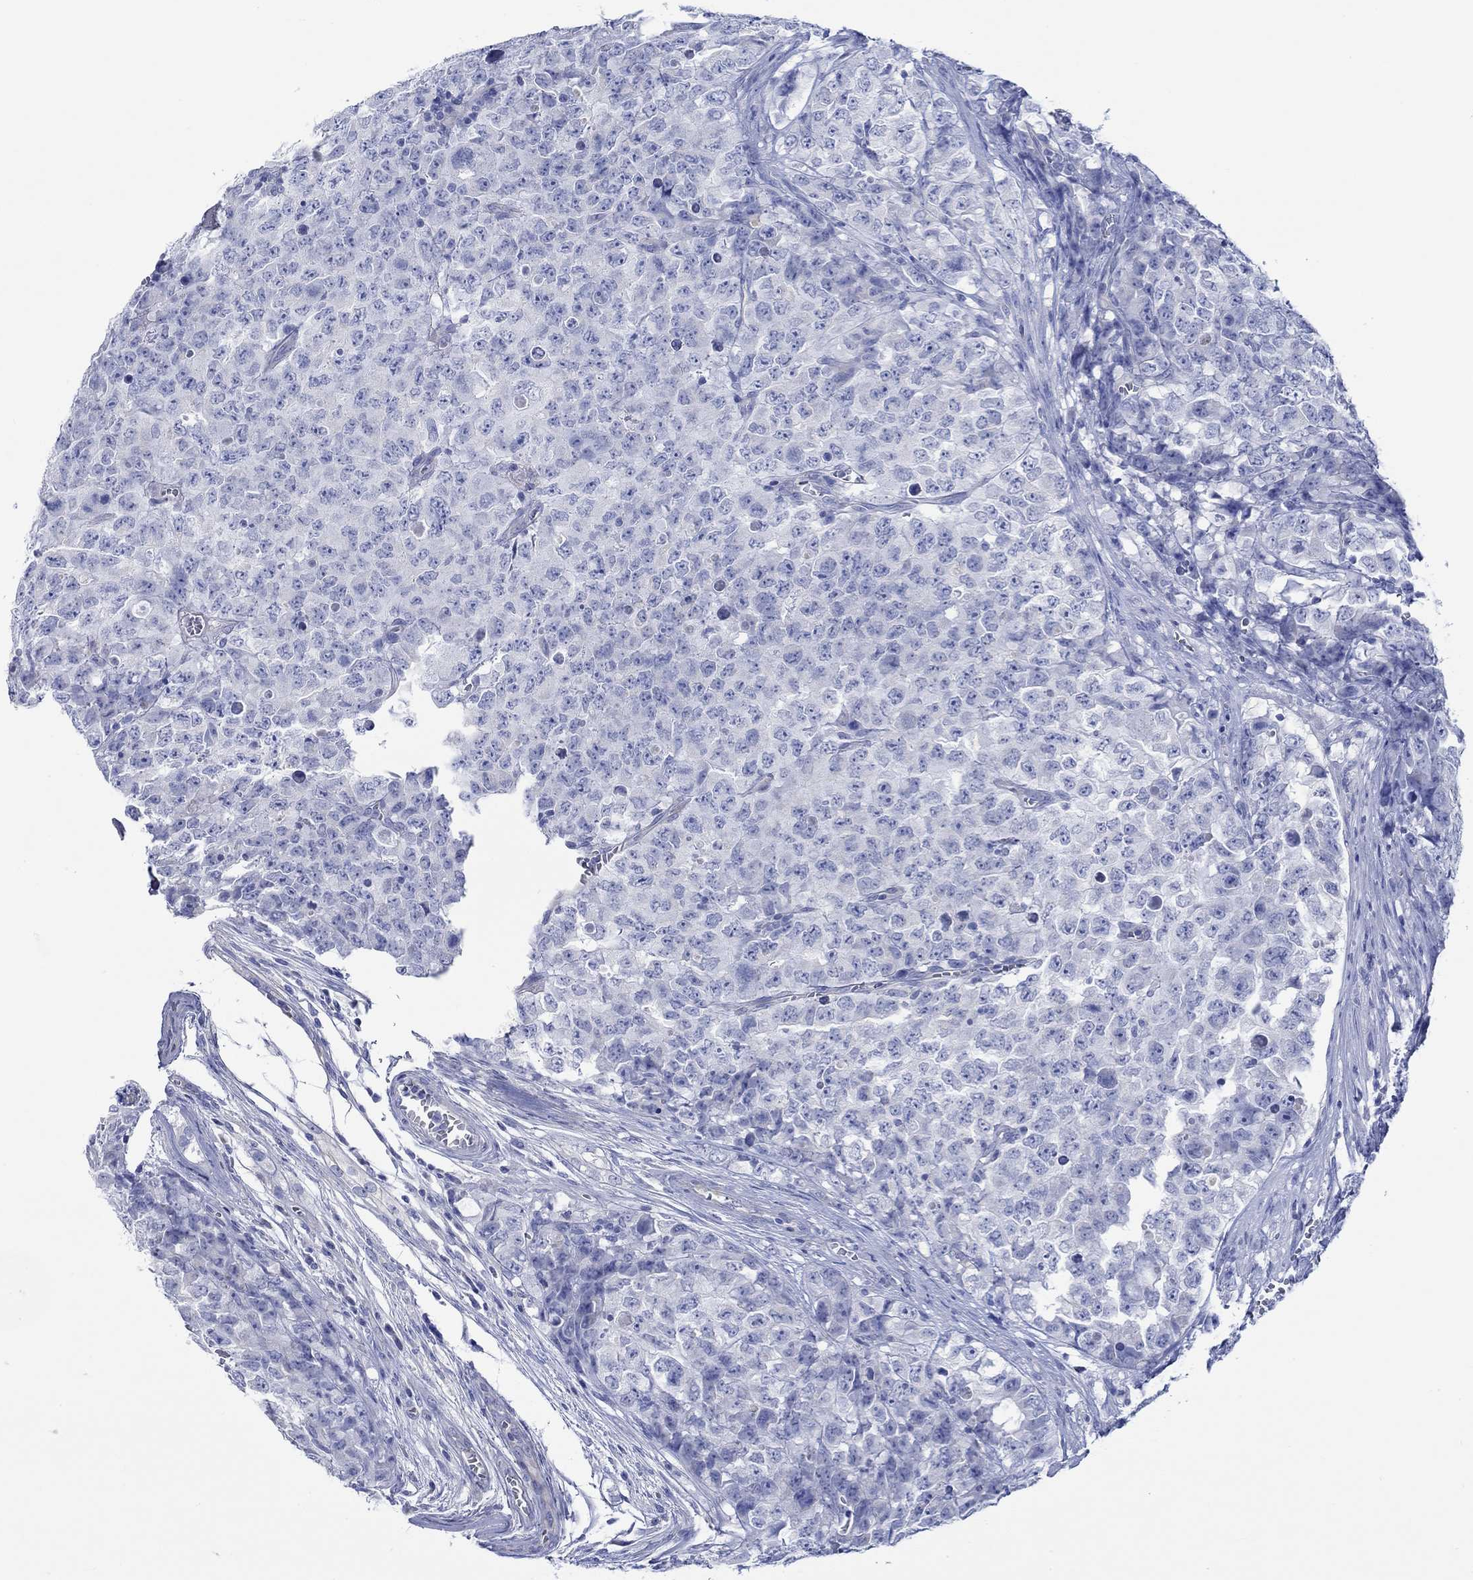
{"staining": {"intensity": "negative", "quantity": "none", "location": "none"}, "tissue": "testis cancer", "cell_type": "Tumor cells", "image_type": "cancer", "snomed": [{"axis": "morphology", "description": "Carcinoma, Embryonal, NOS"}, {"axis": "topography", "description": "Testis"}], "caption": "The immunohistochemistry image has no significant expression in tumor cells of testis embryonal carcinoma tissue. (DAB immunohistochemistry, high magnification).", "gene": "CPLX2", "patient": {"sex": "male", "age": 23}}